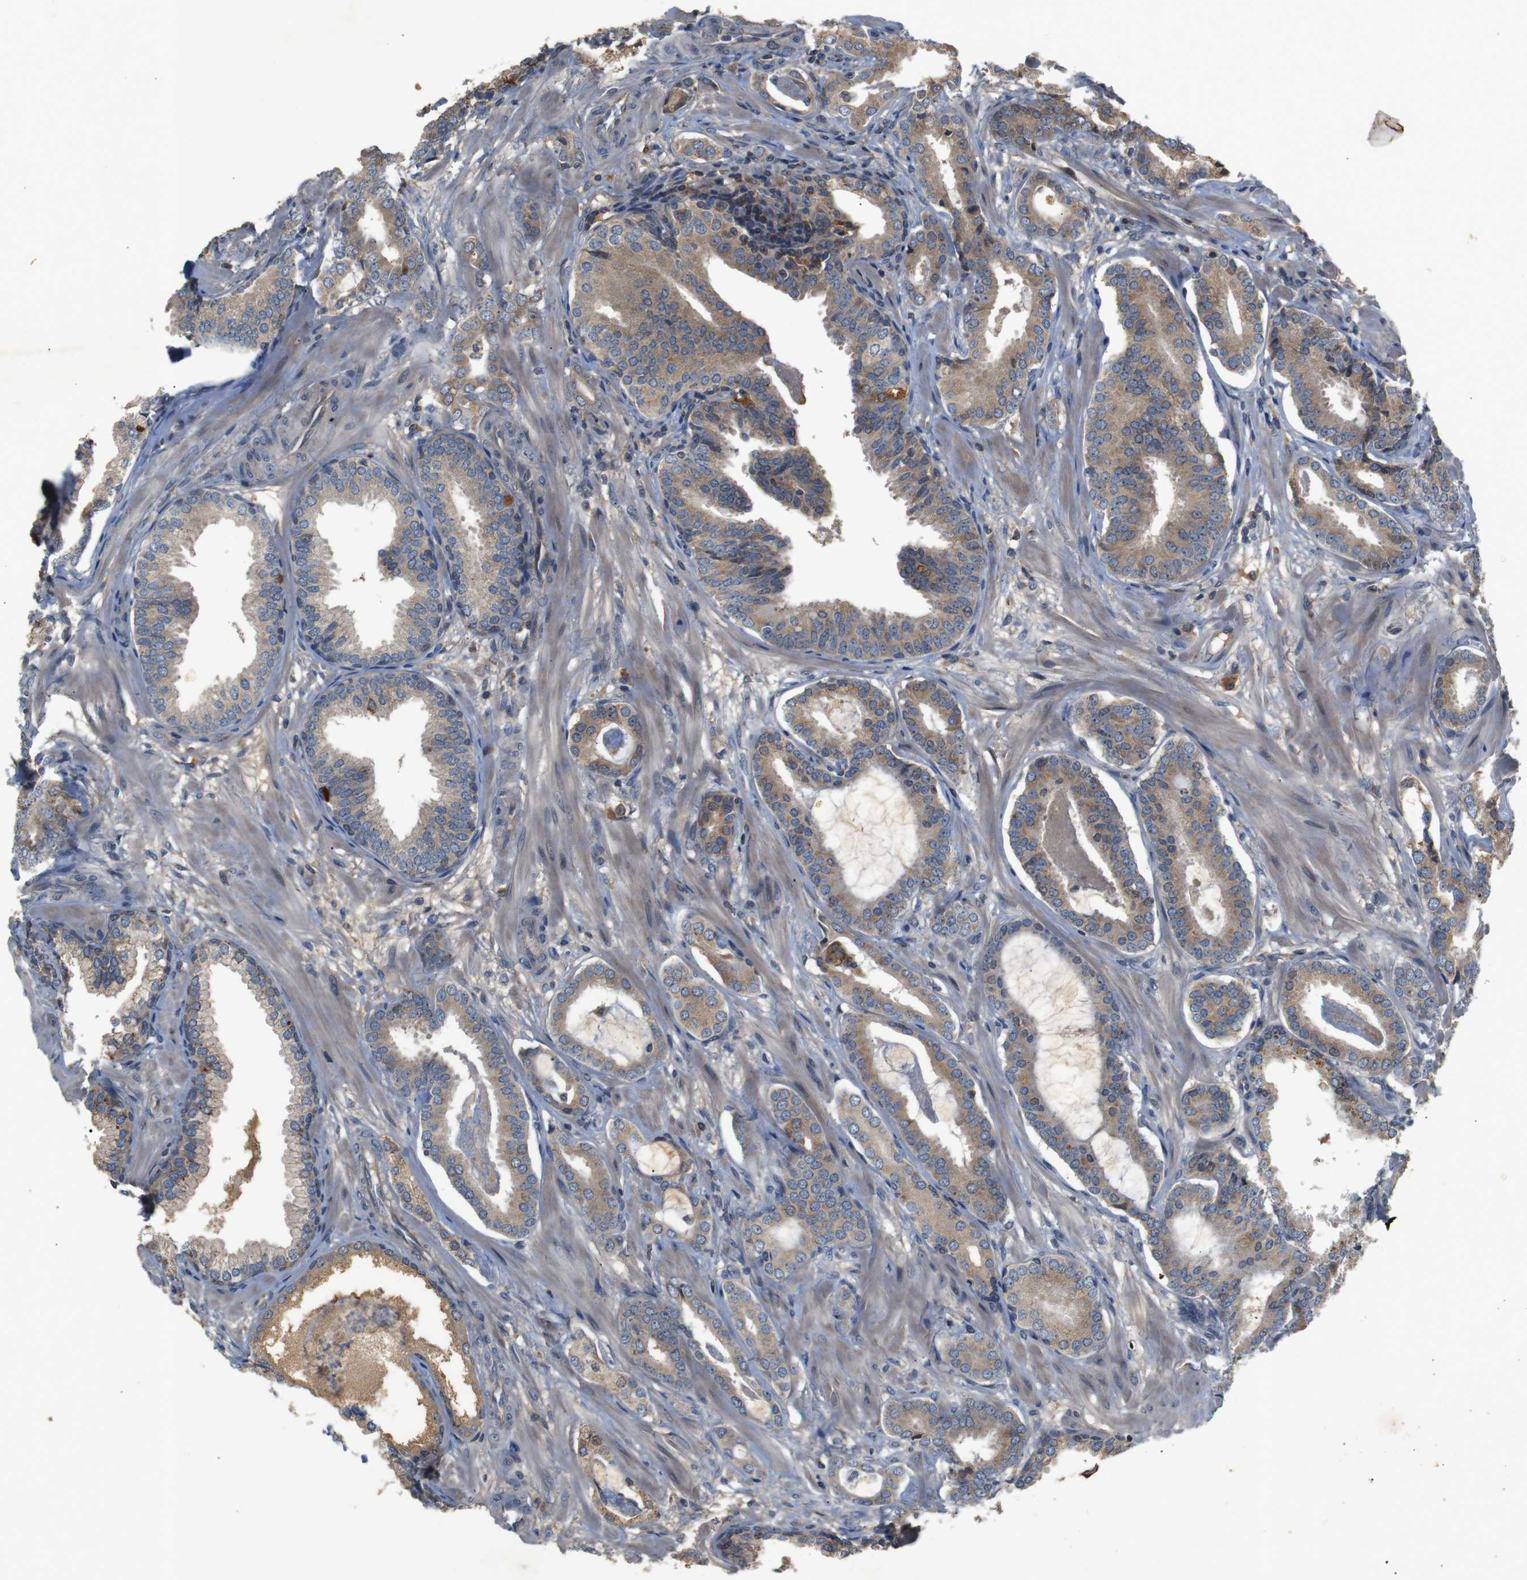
{"staining": {"intensity": "moderate", "quantity": ">75%", "location": "cytoplasmic/membranous"}, "tissue": "prostate cancer", "cell_type": "Tumor cells", "image_type": "cancer", "snomed": [{"axis": "morphology", "description": "Adenocarcinoma, Low grade"}, {"axis": "topography", "description": "Prostate"}], "caption": "This photomicrograph shows immunohistochemistry (IHC) staining of human adenocarcinoma (low-grade) (prostate), with medium moderate cytoplasmic/membranous positivity in approximately >75% of tumor cells.", "gene": "PTPN1", "patient": {"sex": "male", "age": 53}}